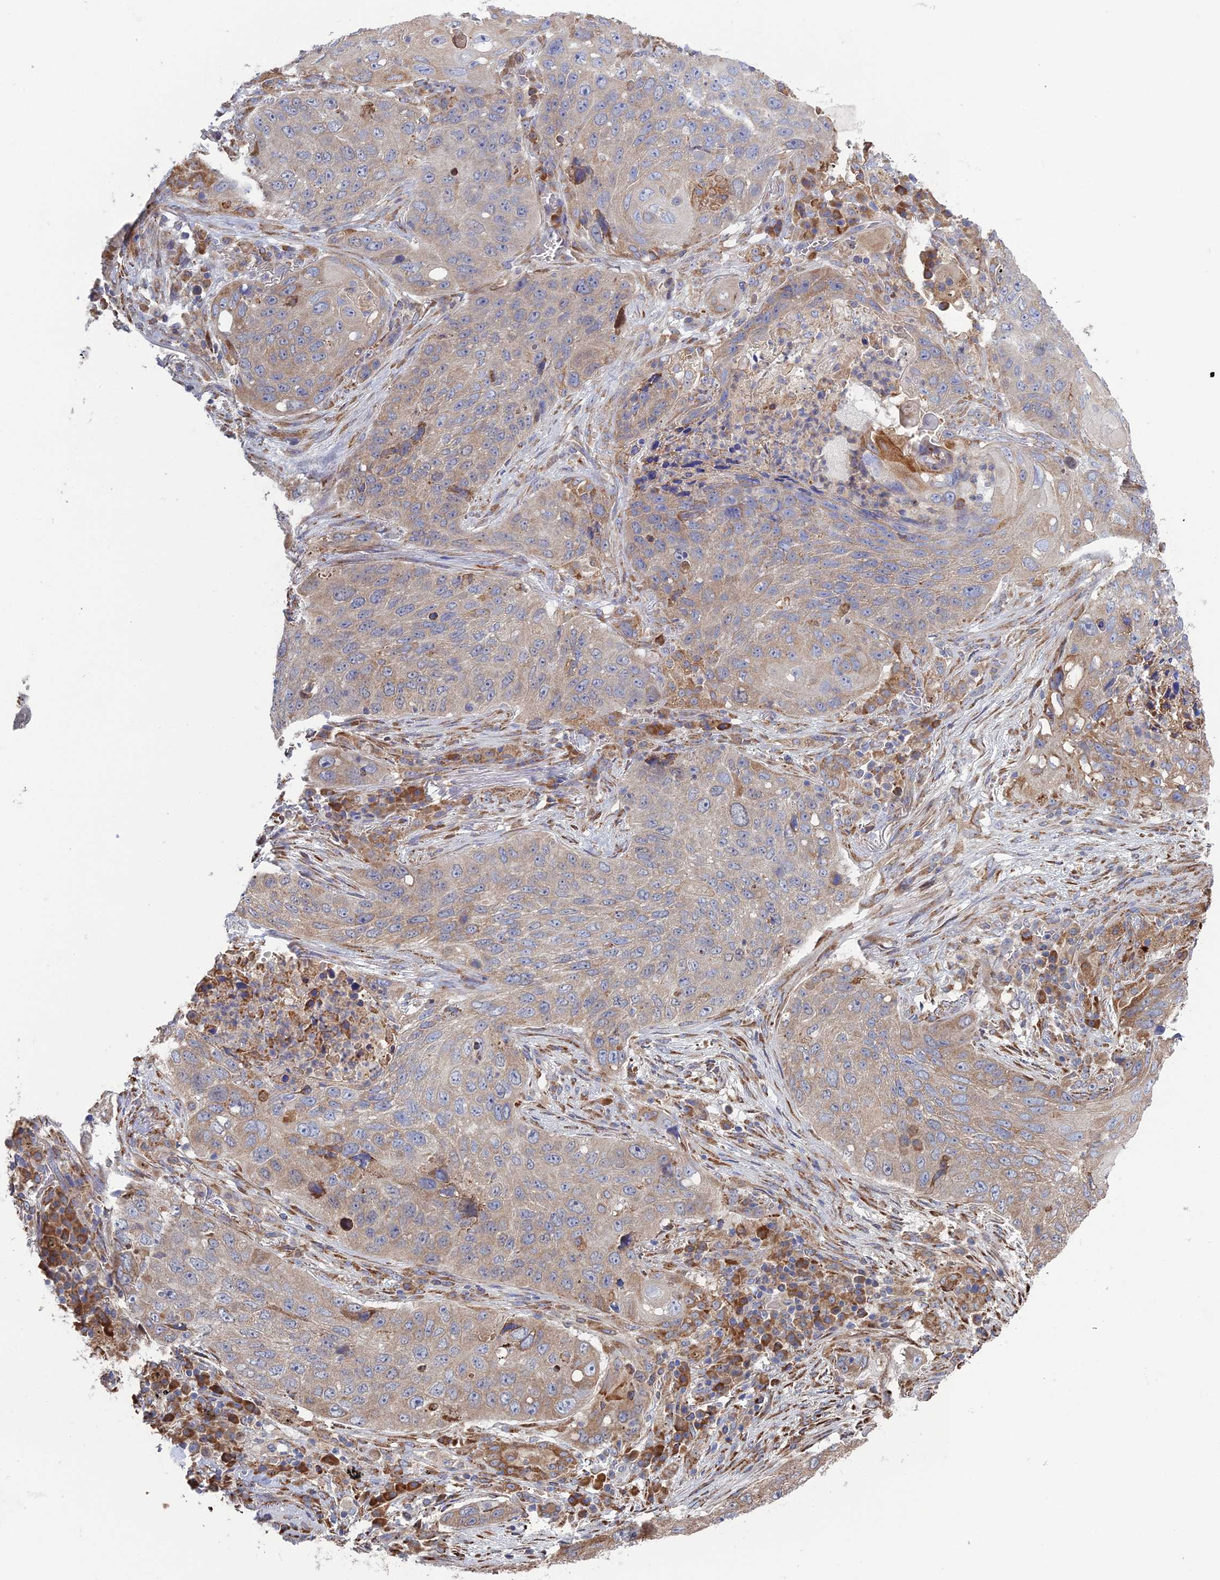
{"staining": {"intensity": "moderate", "quantity": "<25%", "location": "cytoplasmic/membranous"}, "tissue": "lung cancer", "cell_type": "Tumor cells", "image_type": "cancer", "snomed": [{"axis": "morphology", "description": "Squamous cell carcinoma, NOS"}, {"axis": "topography", "description": "Lung"}], "caption": "Immunohistochemistry staining of lung cancer, which demonstrates low levels of moderate cytoplasmic/membranous expression in approximately <25% of tumor cells indicating moderate cytoplasmic/membranous protein expression. The staining was performed using DAB (3,3'-diaminobenzidine) (brown) for protein detection and nuclei were counterstained in hematoxylin (blue).", "gene": "TRAPPC6A", "patient": {"sex": "female", "age": 63}}